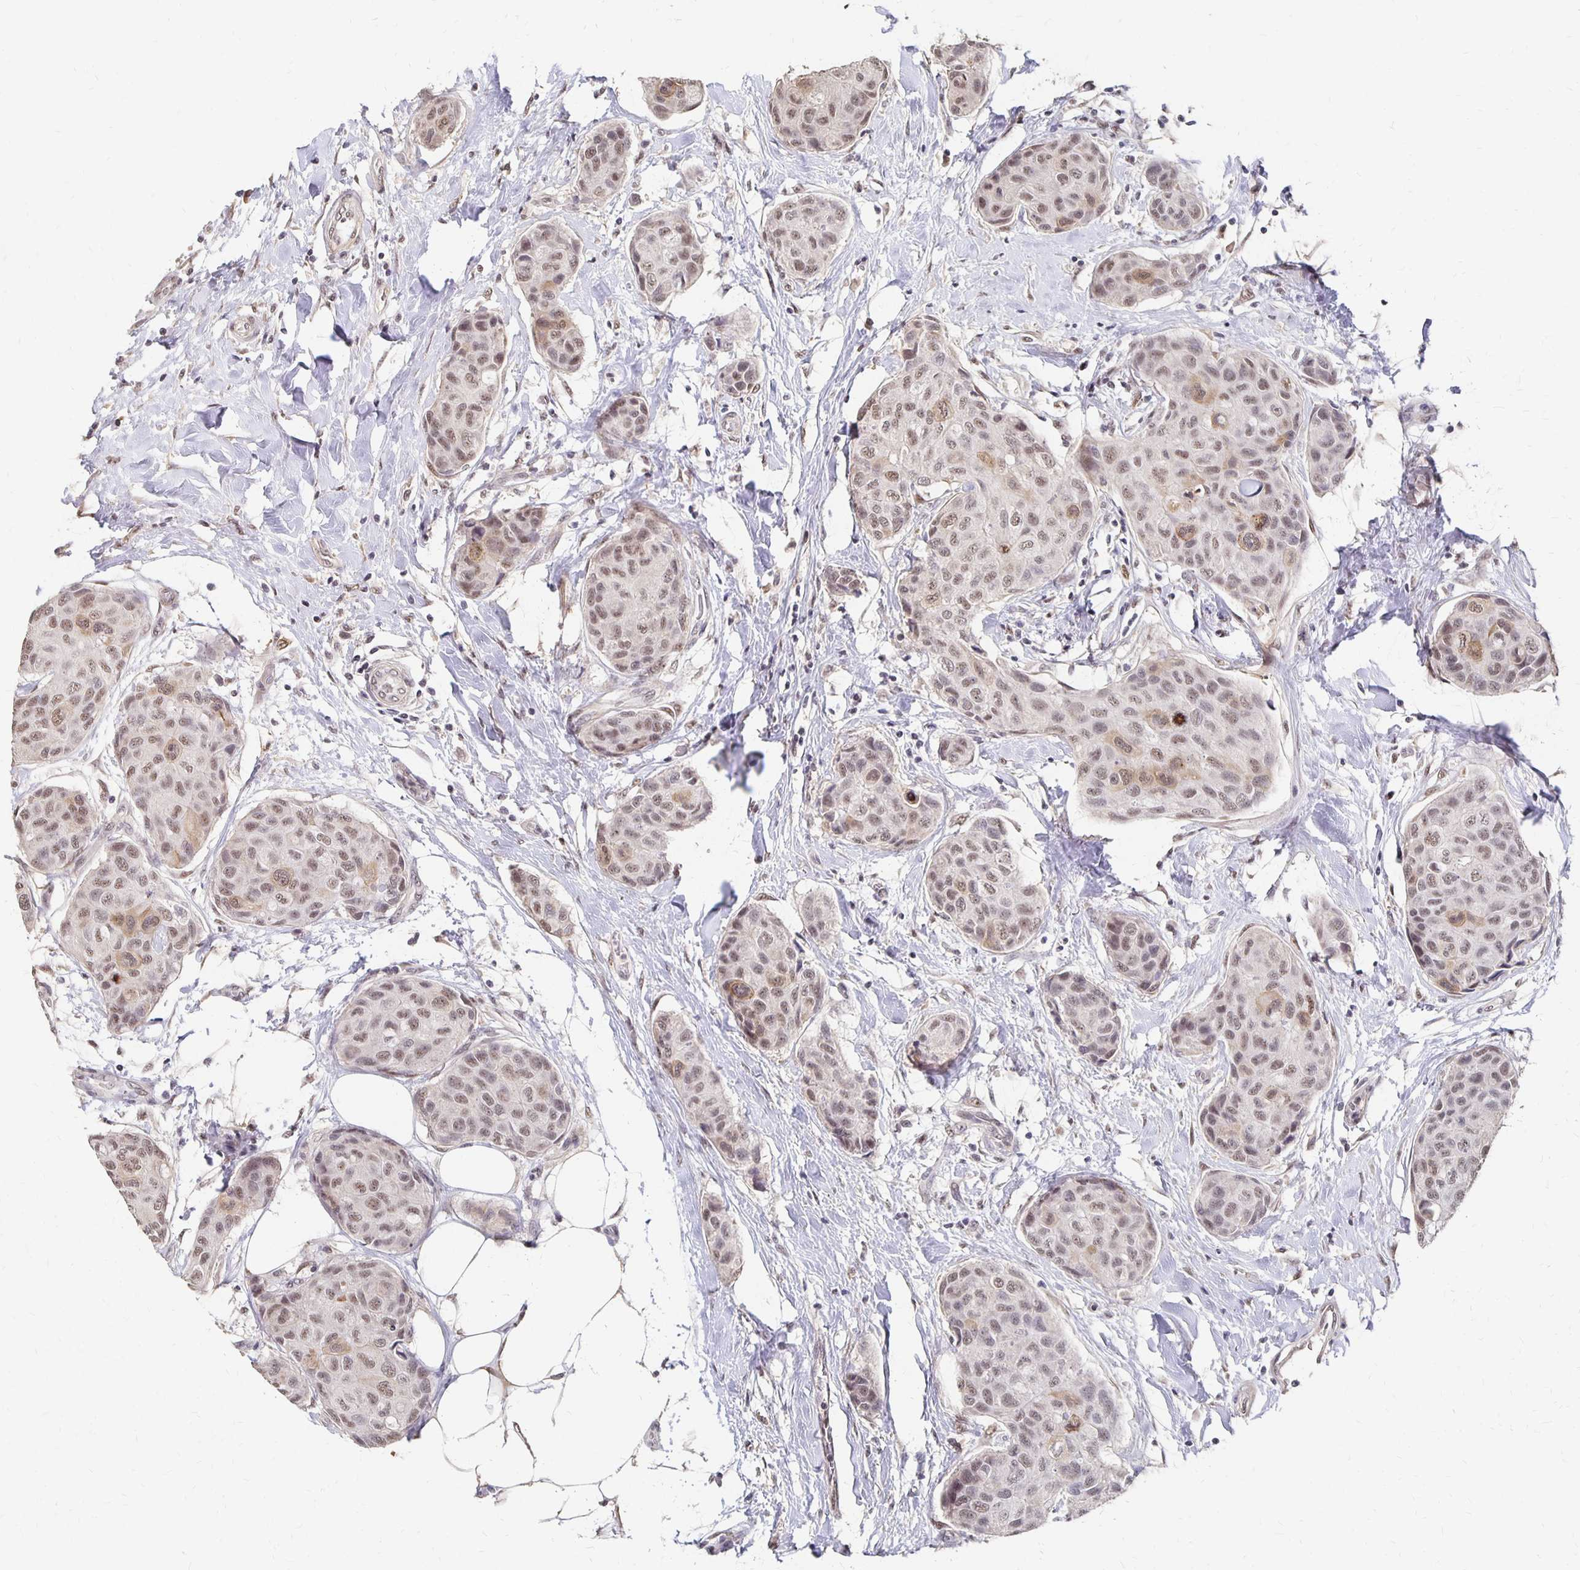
{"staining": {"intensity": "weak", "quantity": ">75%", "location": "nuclear"}, "tissue": "breast cancer", "cell_type": "Tumor cells", "image_type": "cancer", "snomed": [{"axis": "morphology", "description": "Duct carcinoma"}, {"axis": "topography", "description": "Breast"}], "caption": "DAB (3,3'-diaminobenzidine) immunohistochemical staining of human intraductal carcinoma (breast) shows weak nuclear protein positivity in about >75% of tumor cells. (Brightfield microscopy of DAB IHC at high magnification).", "gene": "CLASRP", "patient": {"sex": "female", "age": 80}}